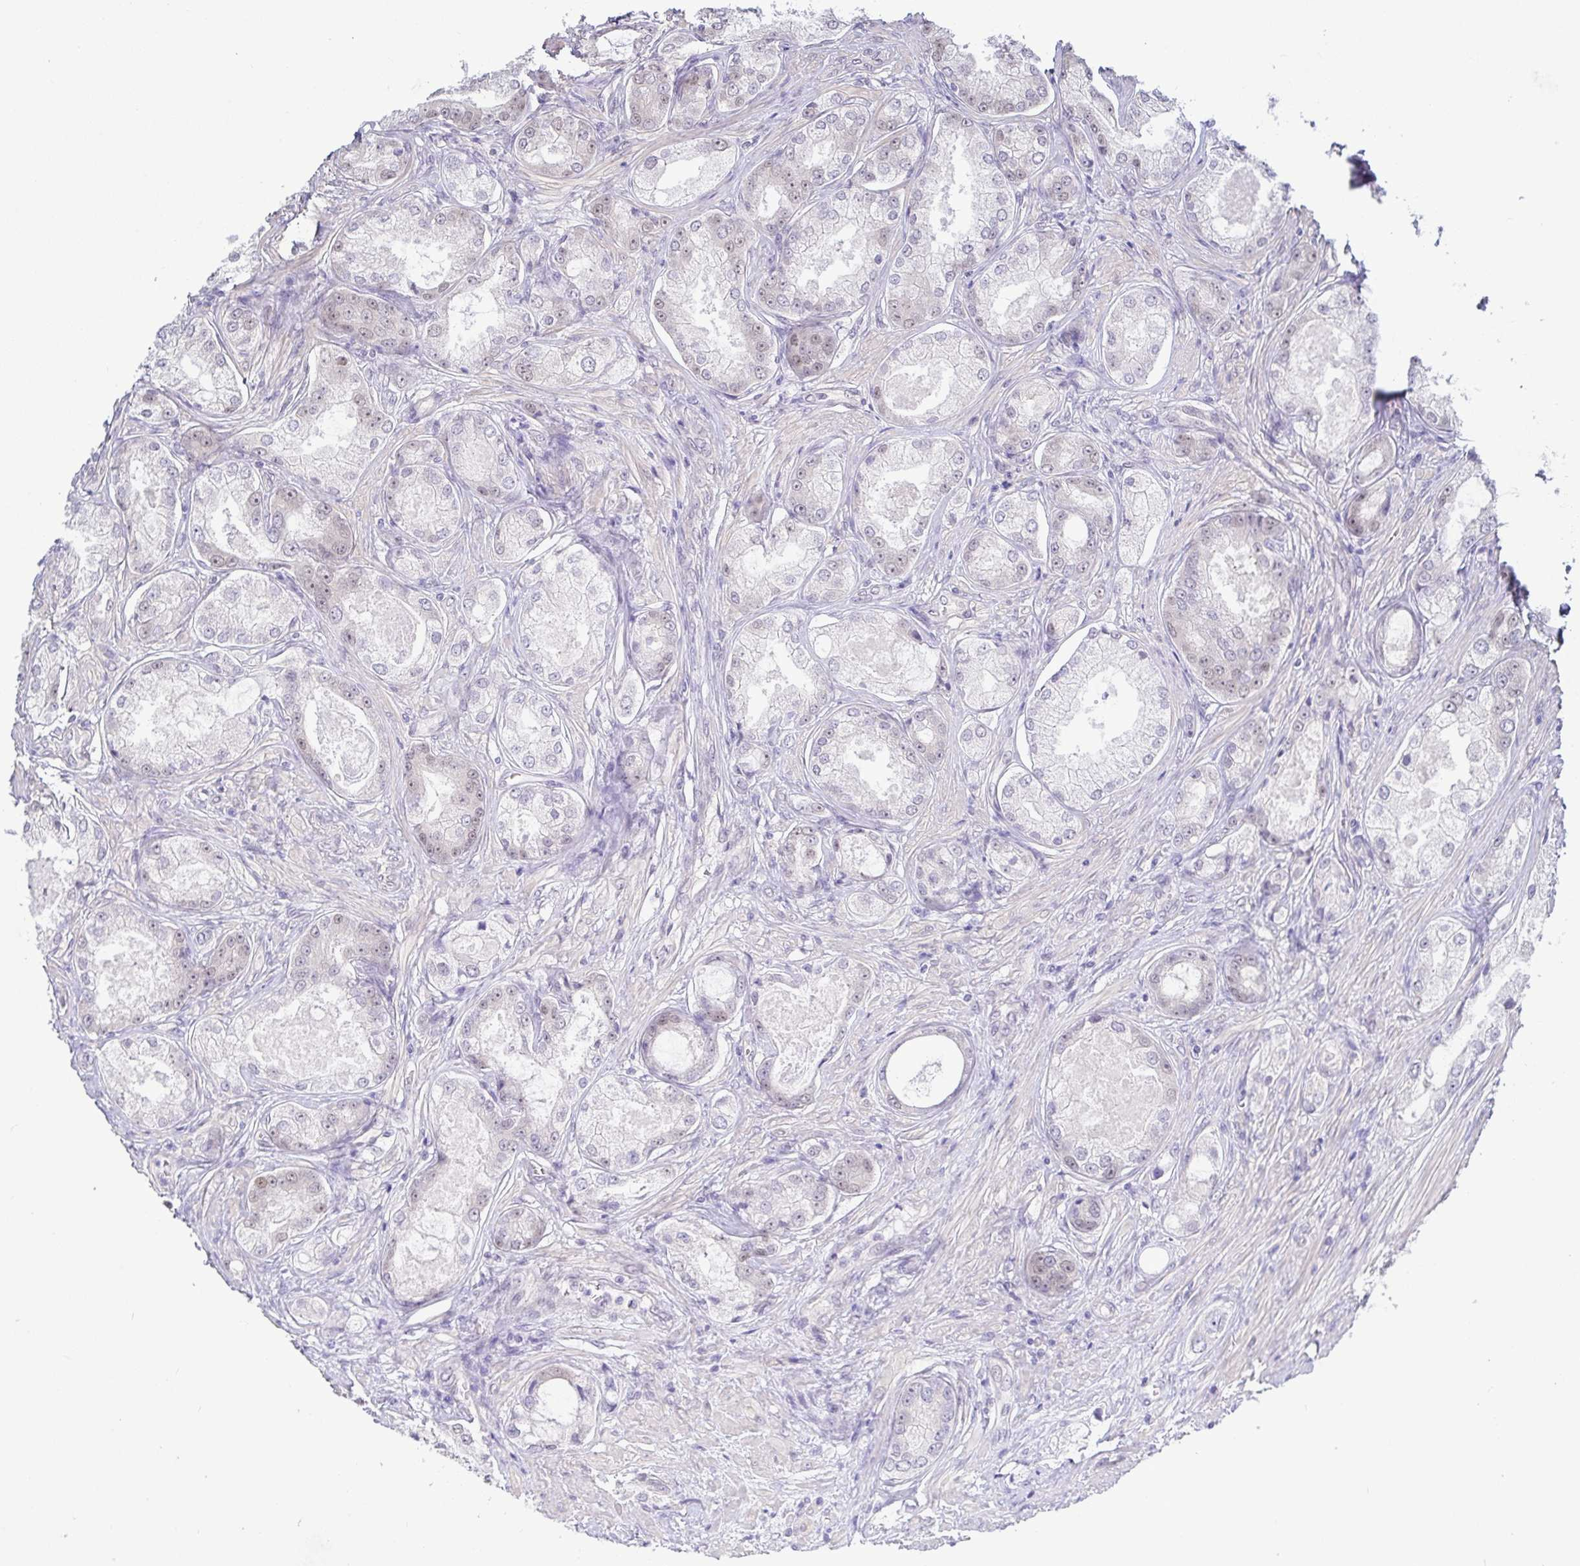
{"staining": {"intensity": "weak", "quantity": "<25%", "location": "nuclear"}, "tissue": "prostate cancer", "cell_type": "Tumor cells", "image_type": "cancer", "snomed": [{"axis": "morphology", "description": "Adenocarcinoma, Low grade"}, {"axis": "topography", "description": "Prostate"}], "caption": "Prostate cancer was stained to show a protein in brown. There is no significant staining in tumor cells.", "gene": "HYPK", "patient": {"sex": "male", "age": 68}}